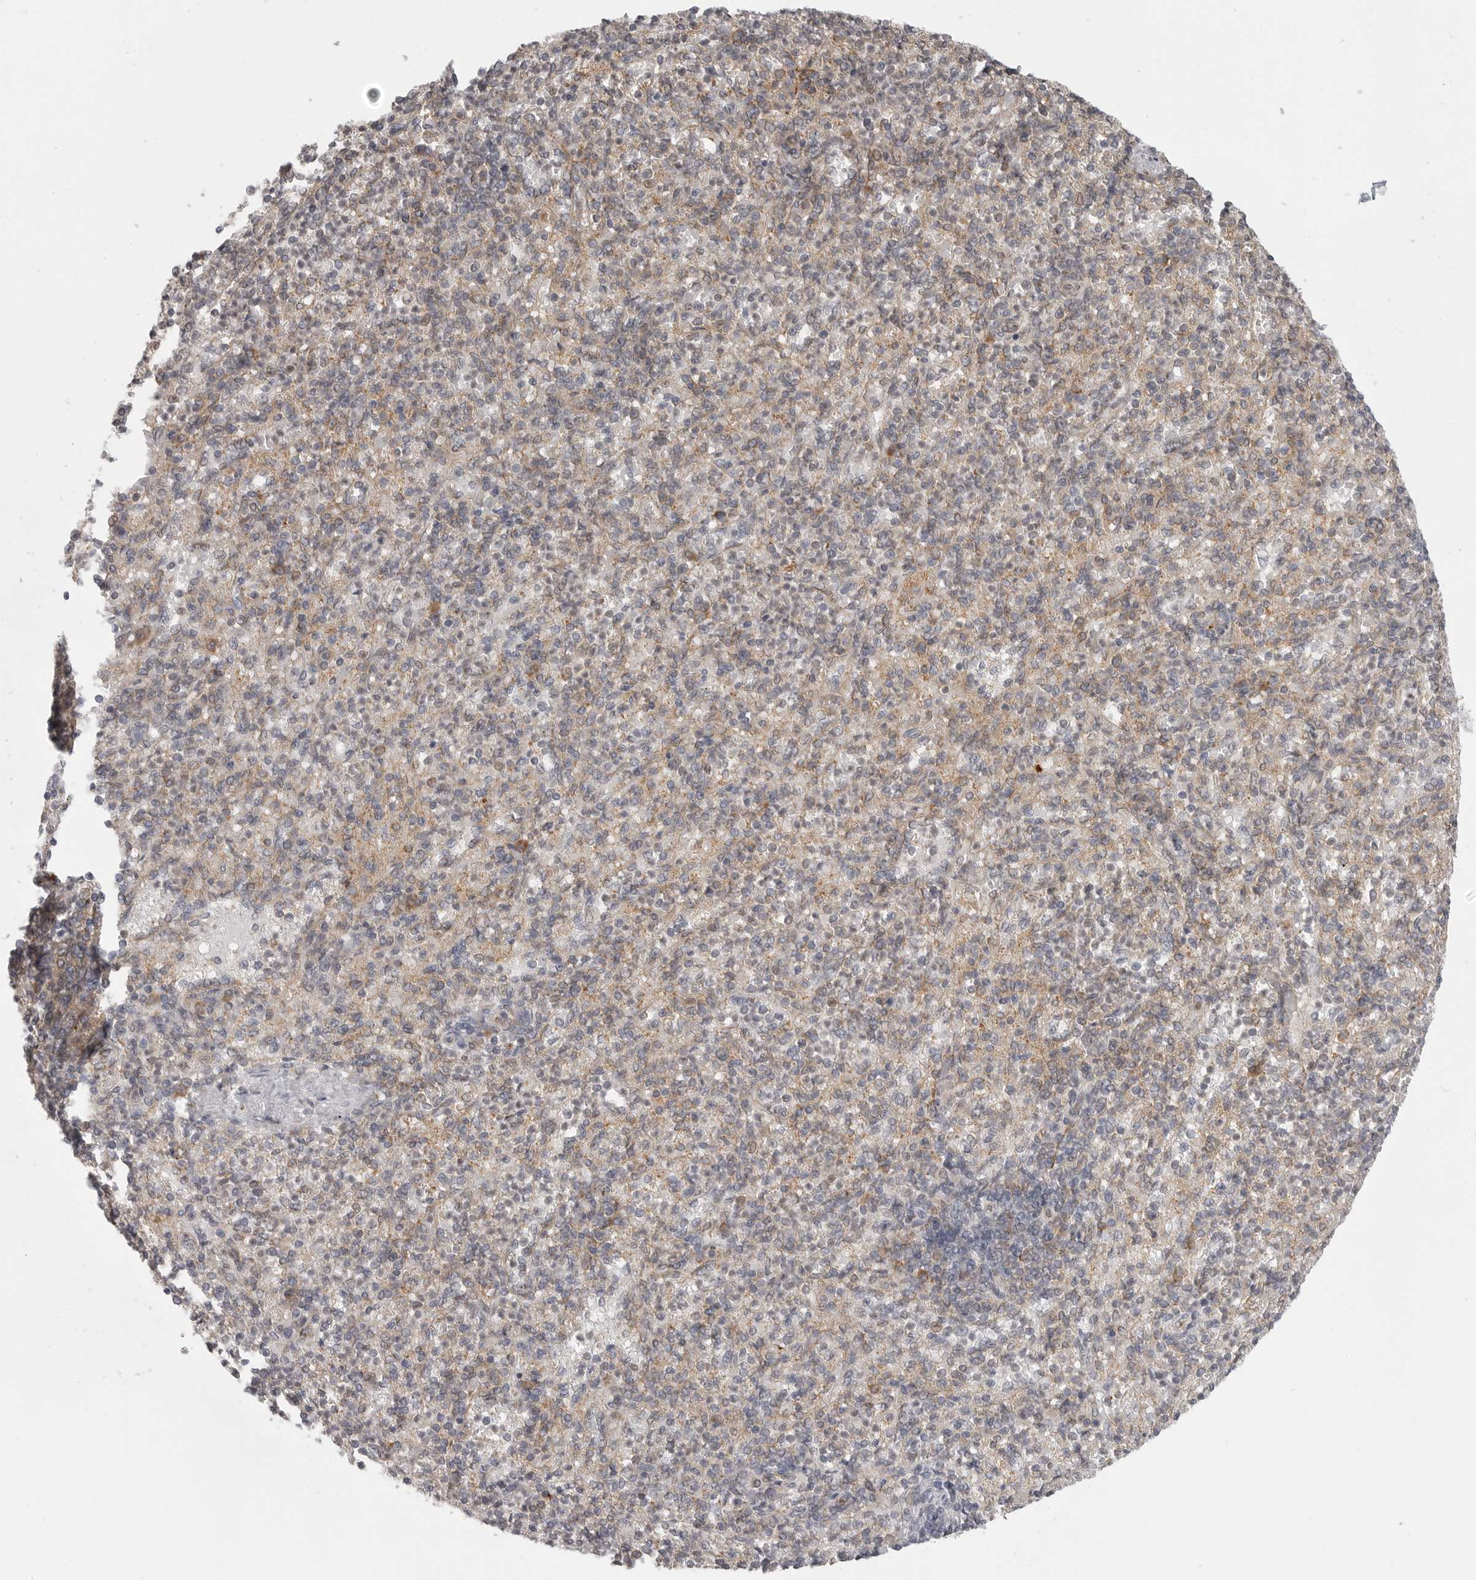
{"staining": {"intensity": "weak", "quantity": "25%-75%", "location": "cytoplasmic/membranous,nuclear"}, "tissue": "spleen", "cell_type": "Cells in red pulp", "image_type": "normal", "snomed": [{"axis": "morphology", "description": "Normal tissue, NOS"}, {"axis": "topography", "description": "Spleen"}], "caption": "Spleen was stained to show a protein in brown. There is low levels of weak cytoplasmic/membranous,nuclear expression in approximately 25%-75% of cells in red pulp. The staining is performed using DAB (3,3'-diaminobenzidine) brown chromogen to label protein expression. The nuclei are counter-stained blue using hematoxylin.", "gene": "CERS2", "patient": {"sex": "female", "age": 74}}